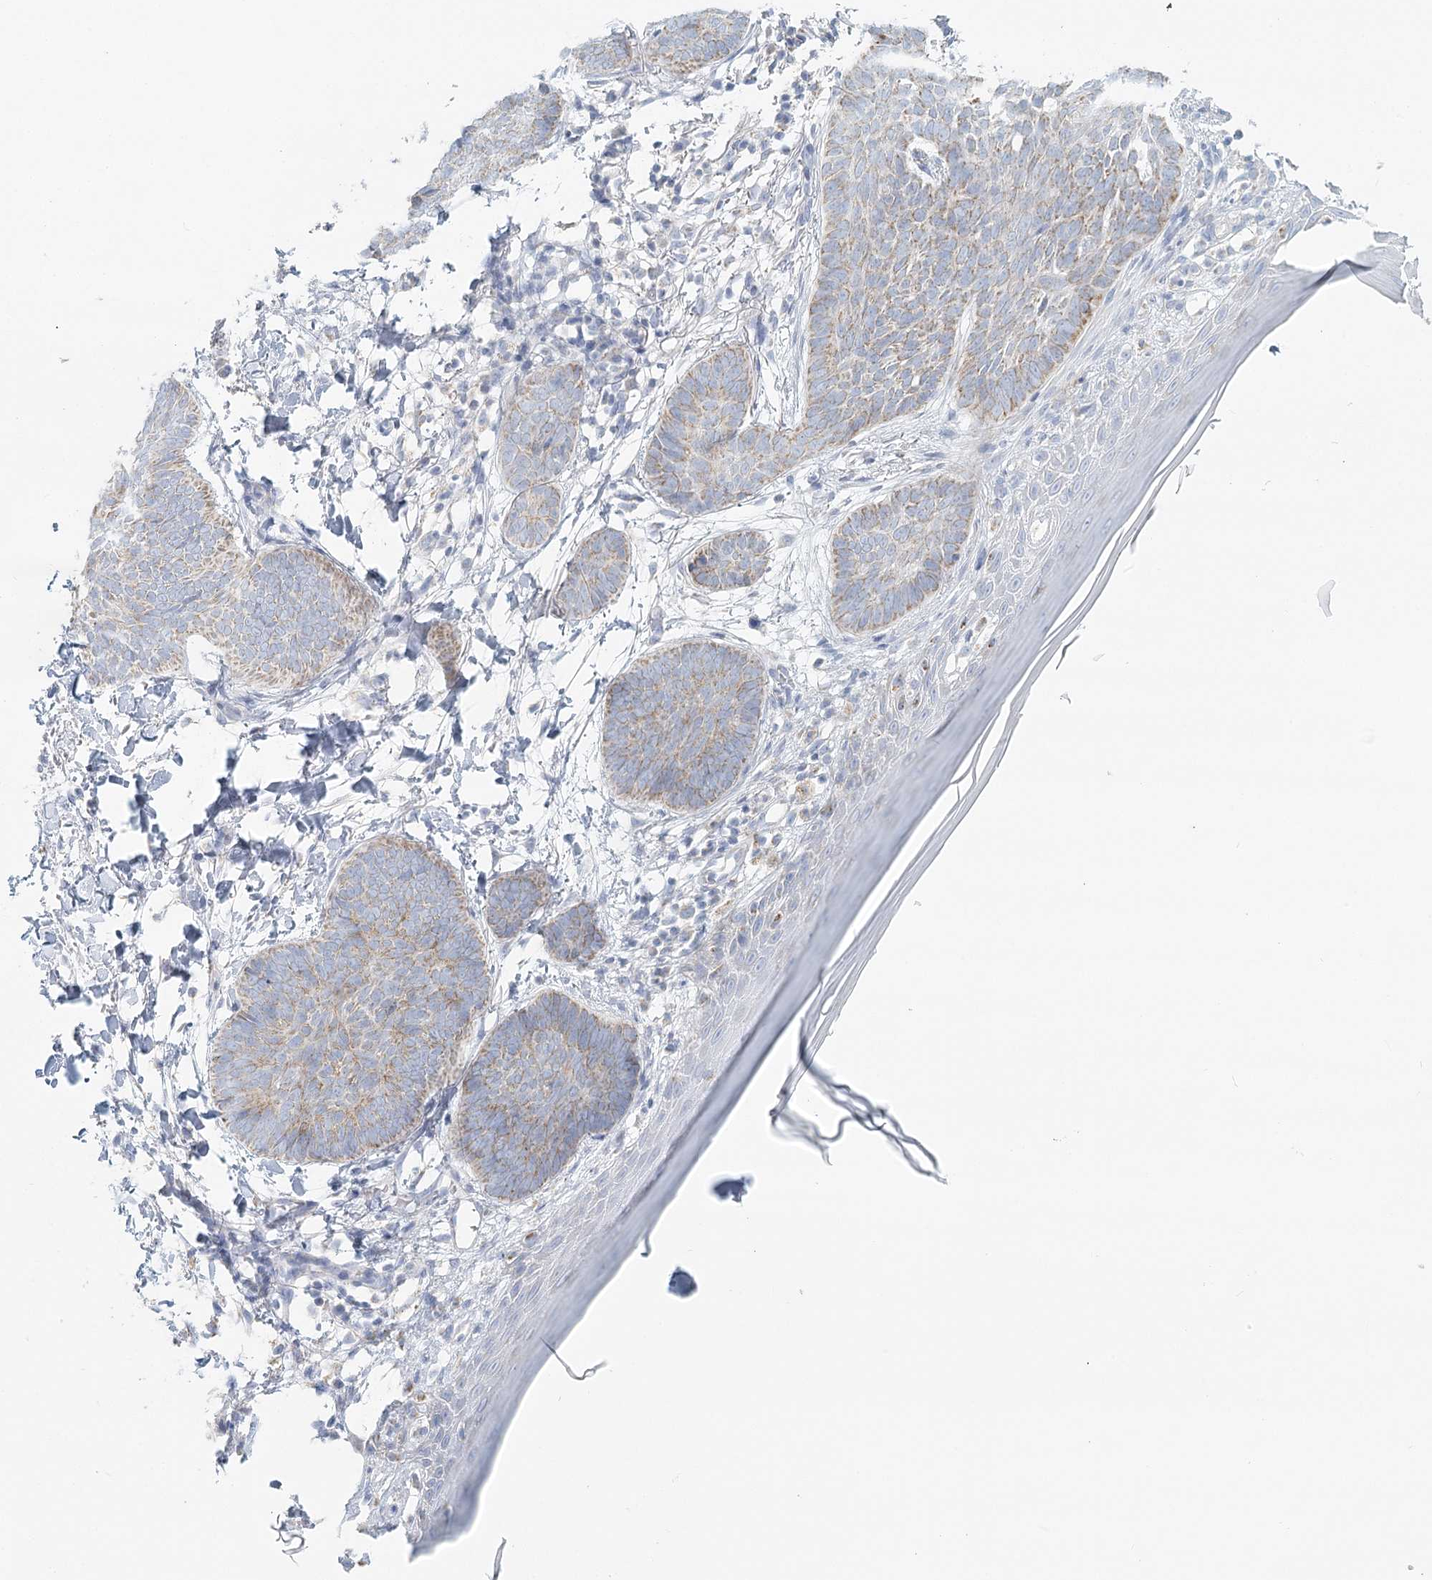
{"staining": {"intensity": "weak", "quantity": "25%-75%", "location": "cytoplasmic/membranous"}, "tissue": "skin cancer", "cell_type": "Tumor cells", "image_type": "cancer", "snomed": [{"axis": "morphology", "description": "Normal tissue, NOS"}, {"axis": "morphology", "description": "Basal cell carcinoma"}, {"axis": "topography", "description": "Skin"}], "caption": "Tumor cells reveal low levels of weak cytoplasmic/membranous expression in approximately 25%-75% of cells in skin cancer (basal cell carcinoma).", "gene": "BPHL", "patient": {"sex": "male", "age": 50}}